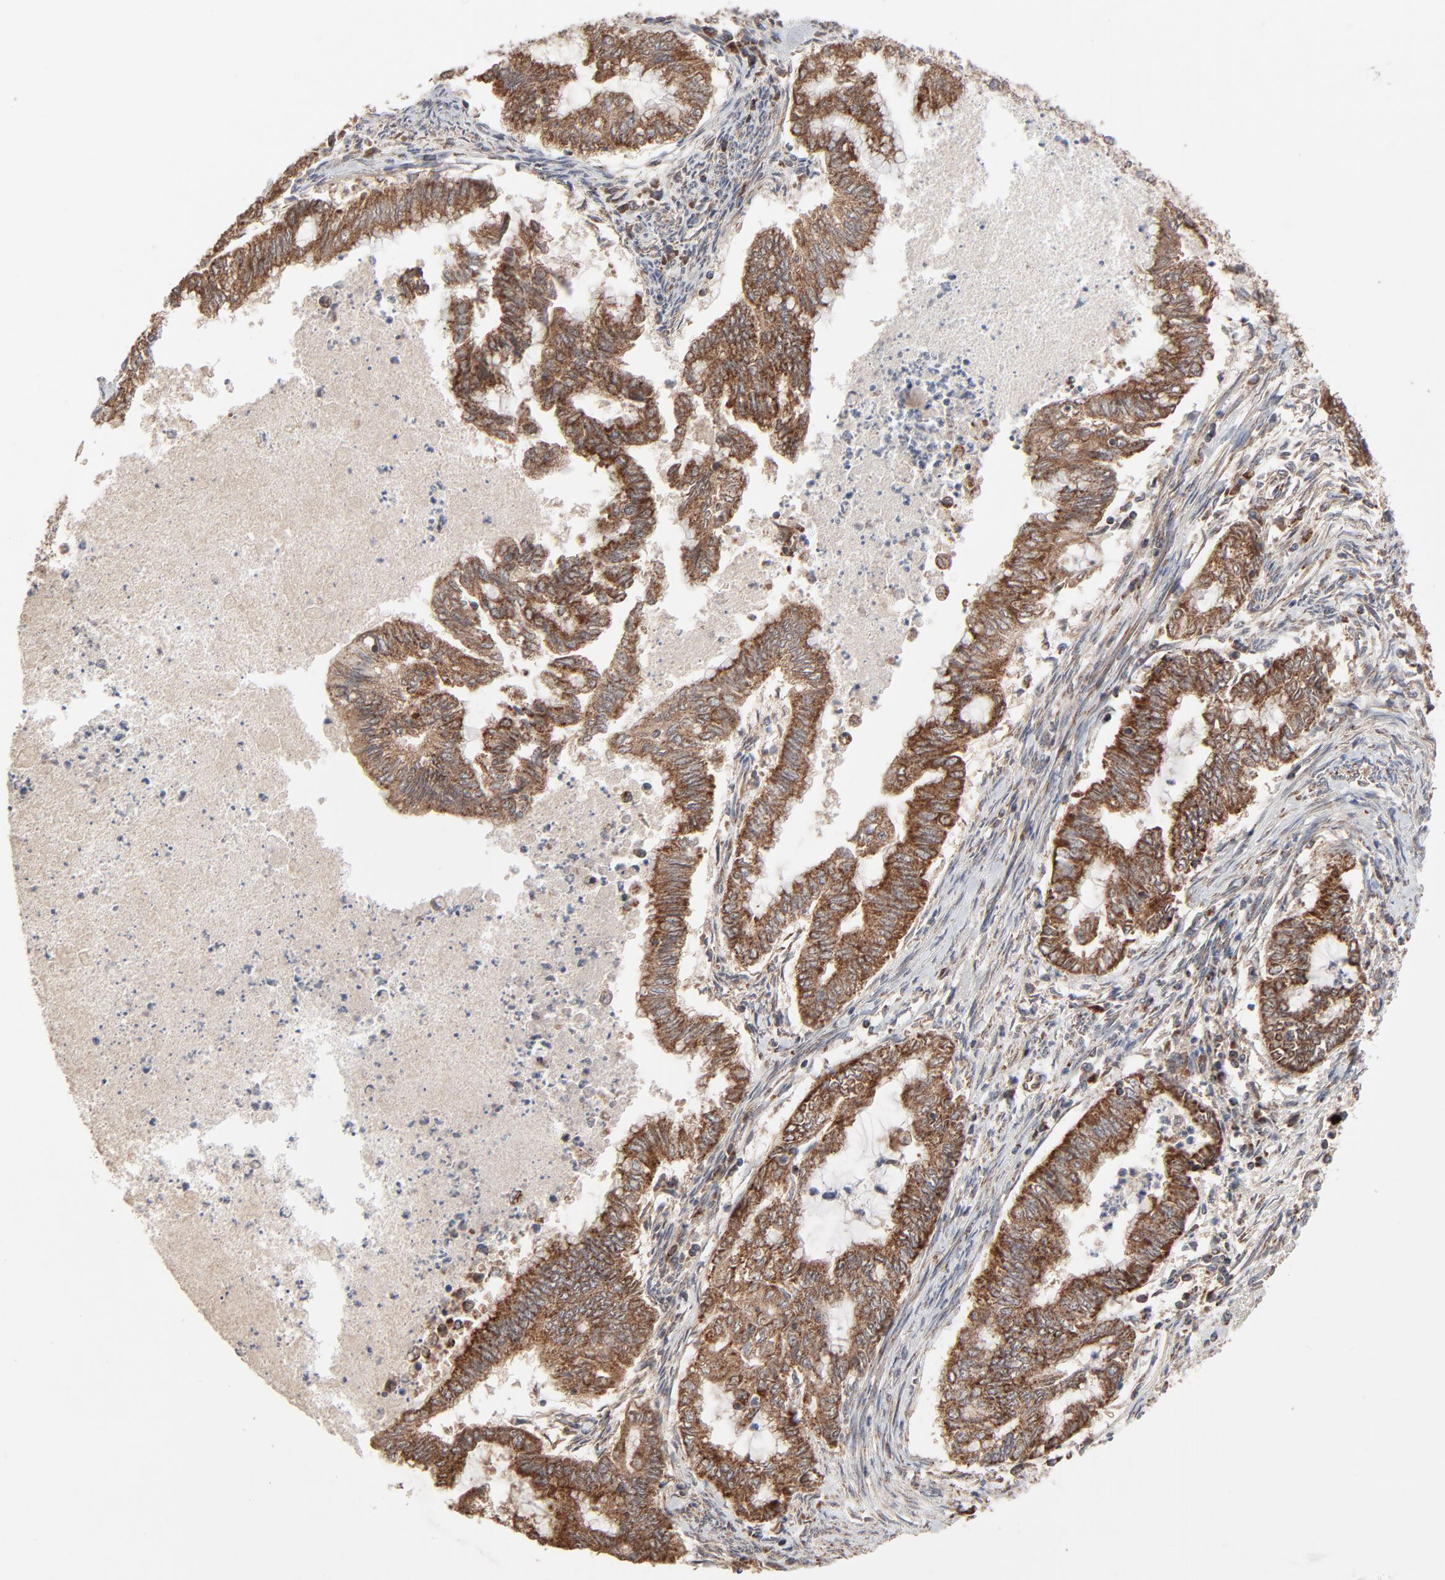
{"staining": {"intensity": "strong", "quantity": ">75%", "location": "cytoplasmic/membranous"}, "tissue": "endometrial cancer", "cell_type": "Tumor cells", "image_type": "cancer", "snomed": [{"axis": "morphology", "description": "Adenocarcinoma, NOS"}, {"axis": "topography", "description": "Endometrium"}], "caption": "Tumor cells demonstrate high levels of strong cytoplasmic/membranous positivity in approximately >75% of cells in human endometrial cancer.", "gene": "ABLIM3", "patient": {"sex": "female", "age": 79}}